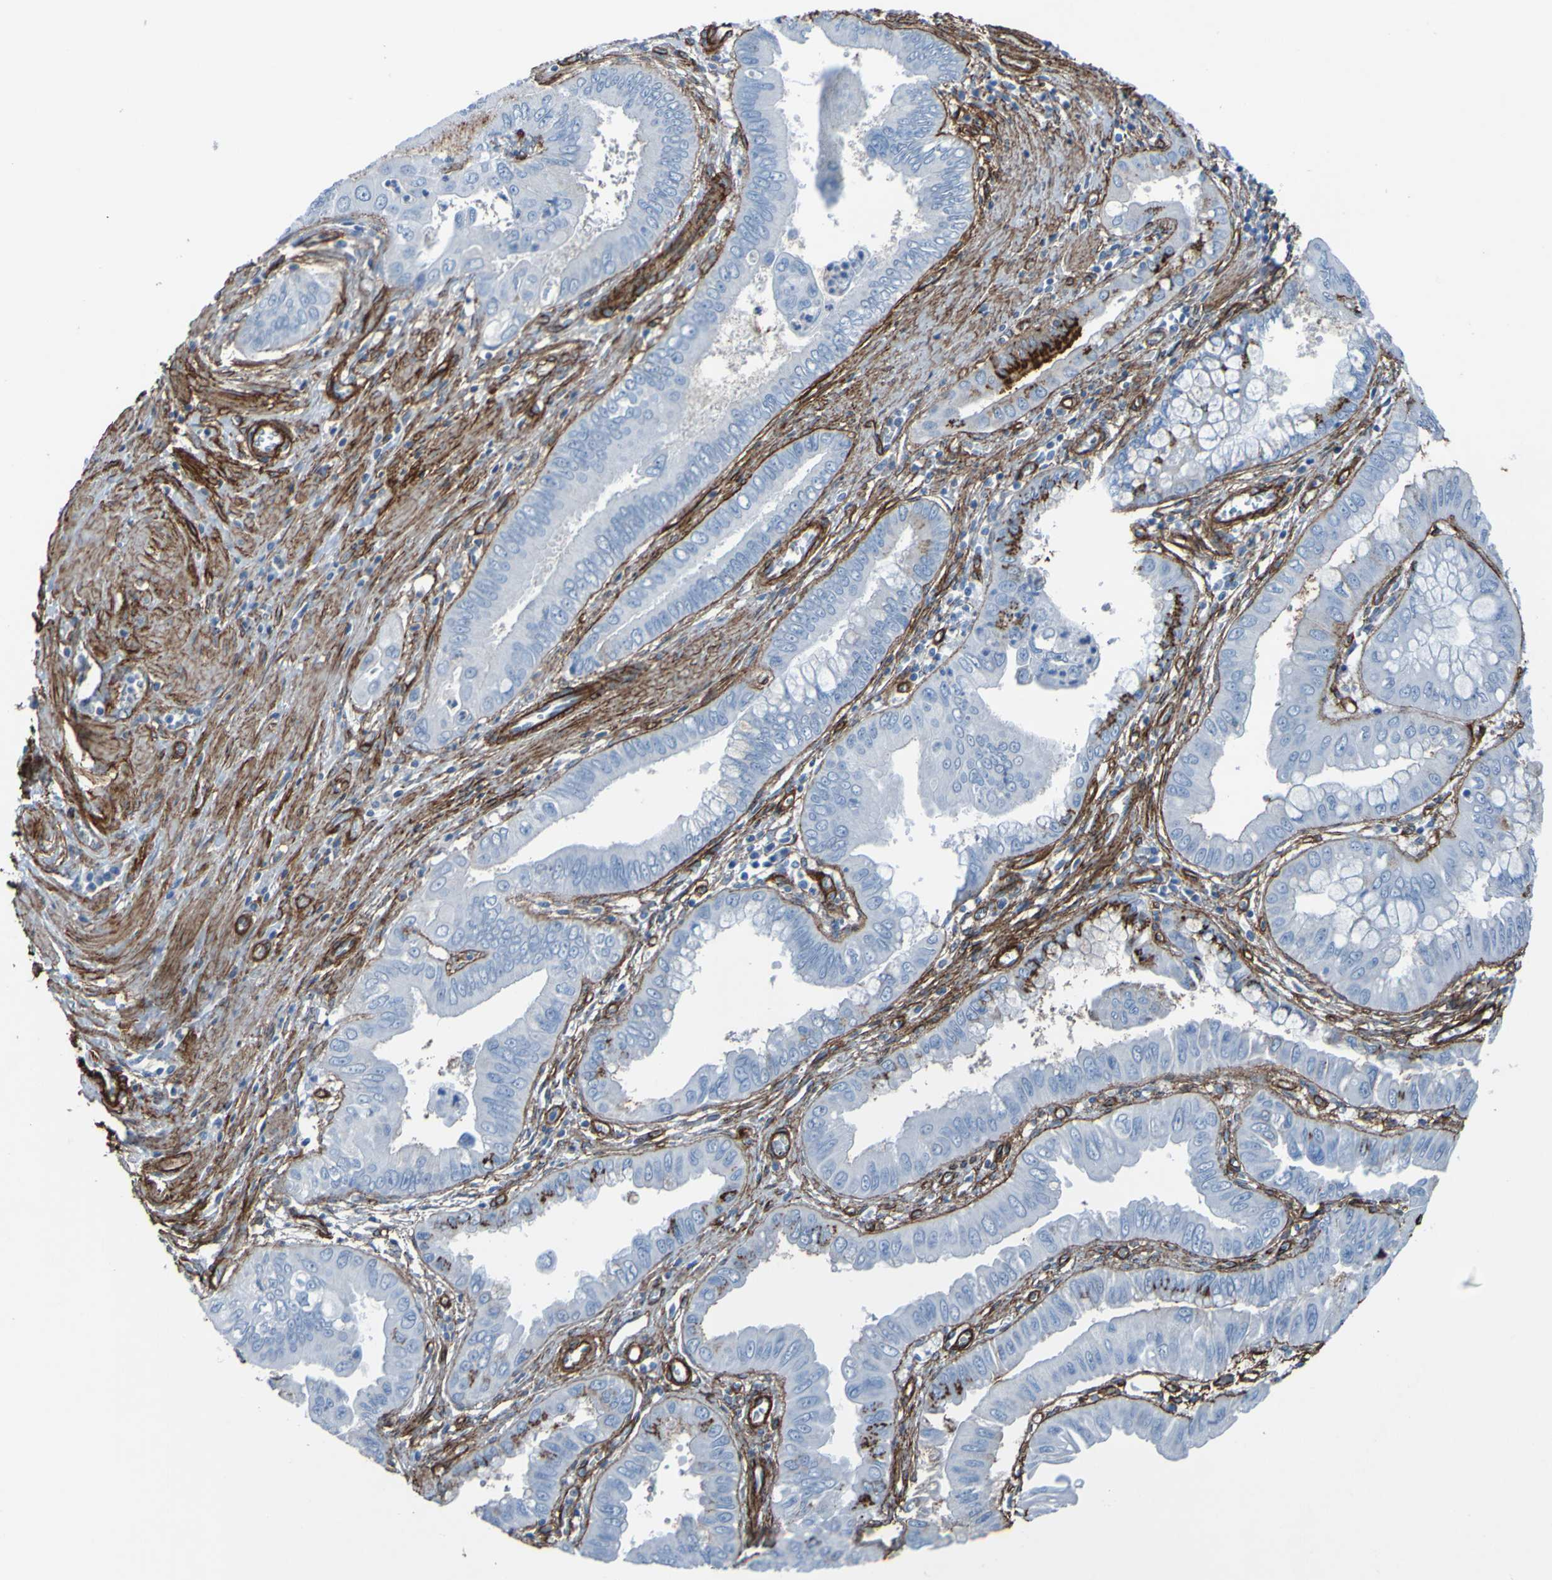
{"staining": {"intensity": "negative", "quantity": "none", "location": "none"}, "tissue": "pancreatic cancer", "cell_type": "Tumor cells", "image_type": "cancer", "snomed": [{"axis": "morphology", "description": "Normal tissue, NOS"}, {"axis": "topography", "description": "Lymph node"}], "caption": "Human pancreatic cancer stained for a protein using immunohistochemistry (IHC) exhibits no positivity in tumor cells.", "gene": "COL4A2", "patient": {"sex": "male", "age": 50}}